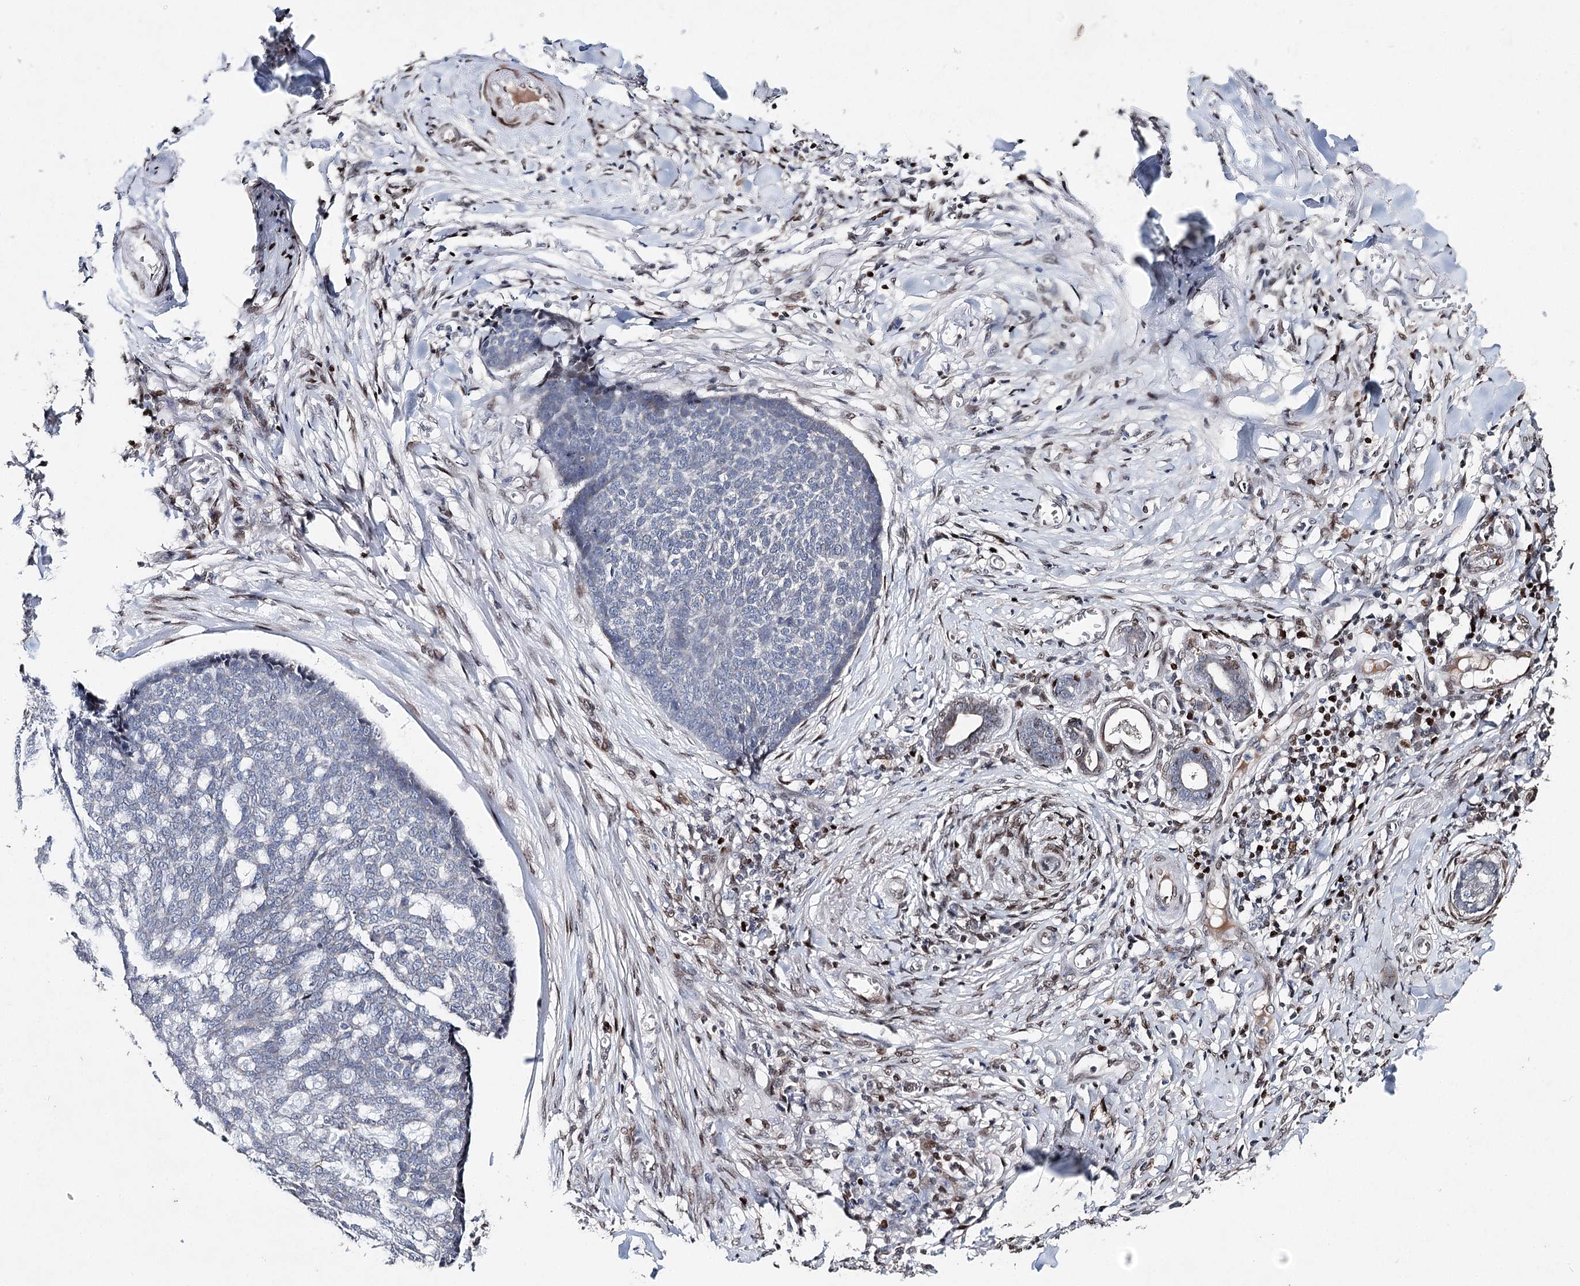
{"staining": {"intensity": "negative", "quantity": "none", "location": "none"}, "tissue": "skin cancer", "cell_type": "Tumor cells", "image_type": "cancer", "snomed": [{"axis": "morphology", "description": "Basal cell carcinoma"}, {"axis": "topography", "description": "Skin"}], "caption": "The immunohistochemistry (IHC) image has no significant expression in tumor cells of skin cancer (basal cell carcinoma) tissue. Nuclei are stained in blue.", "gene": "FRMD4A", "patient": {"sex": "male", "age": 84}}